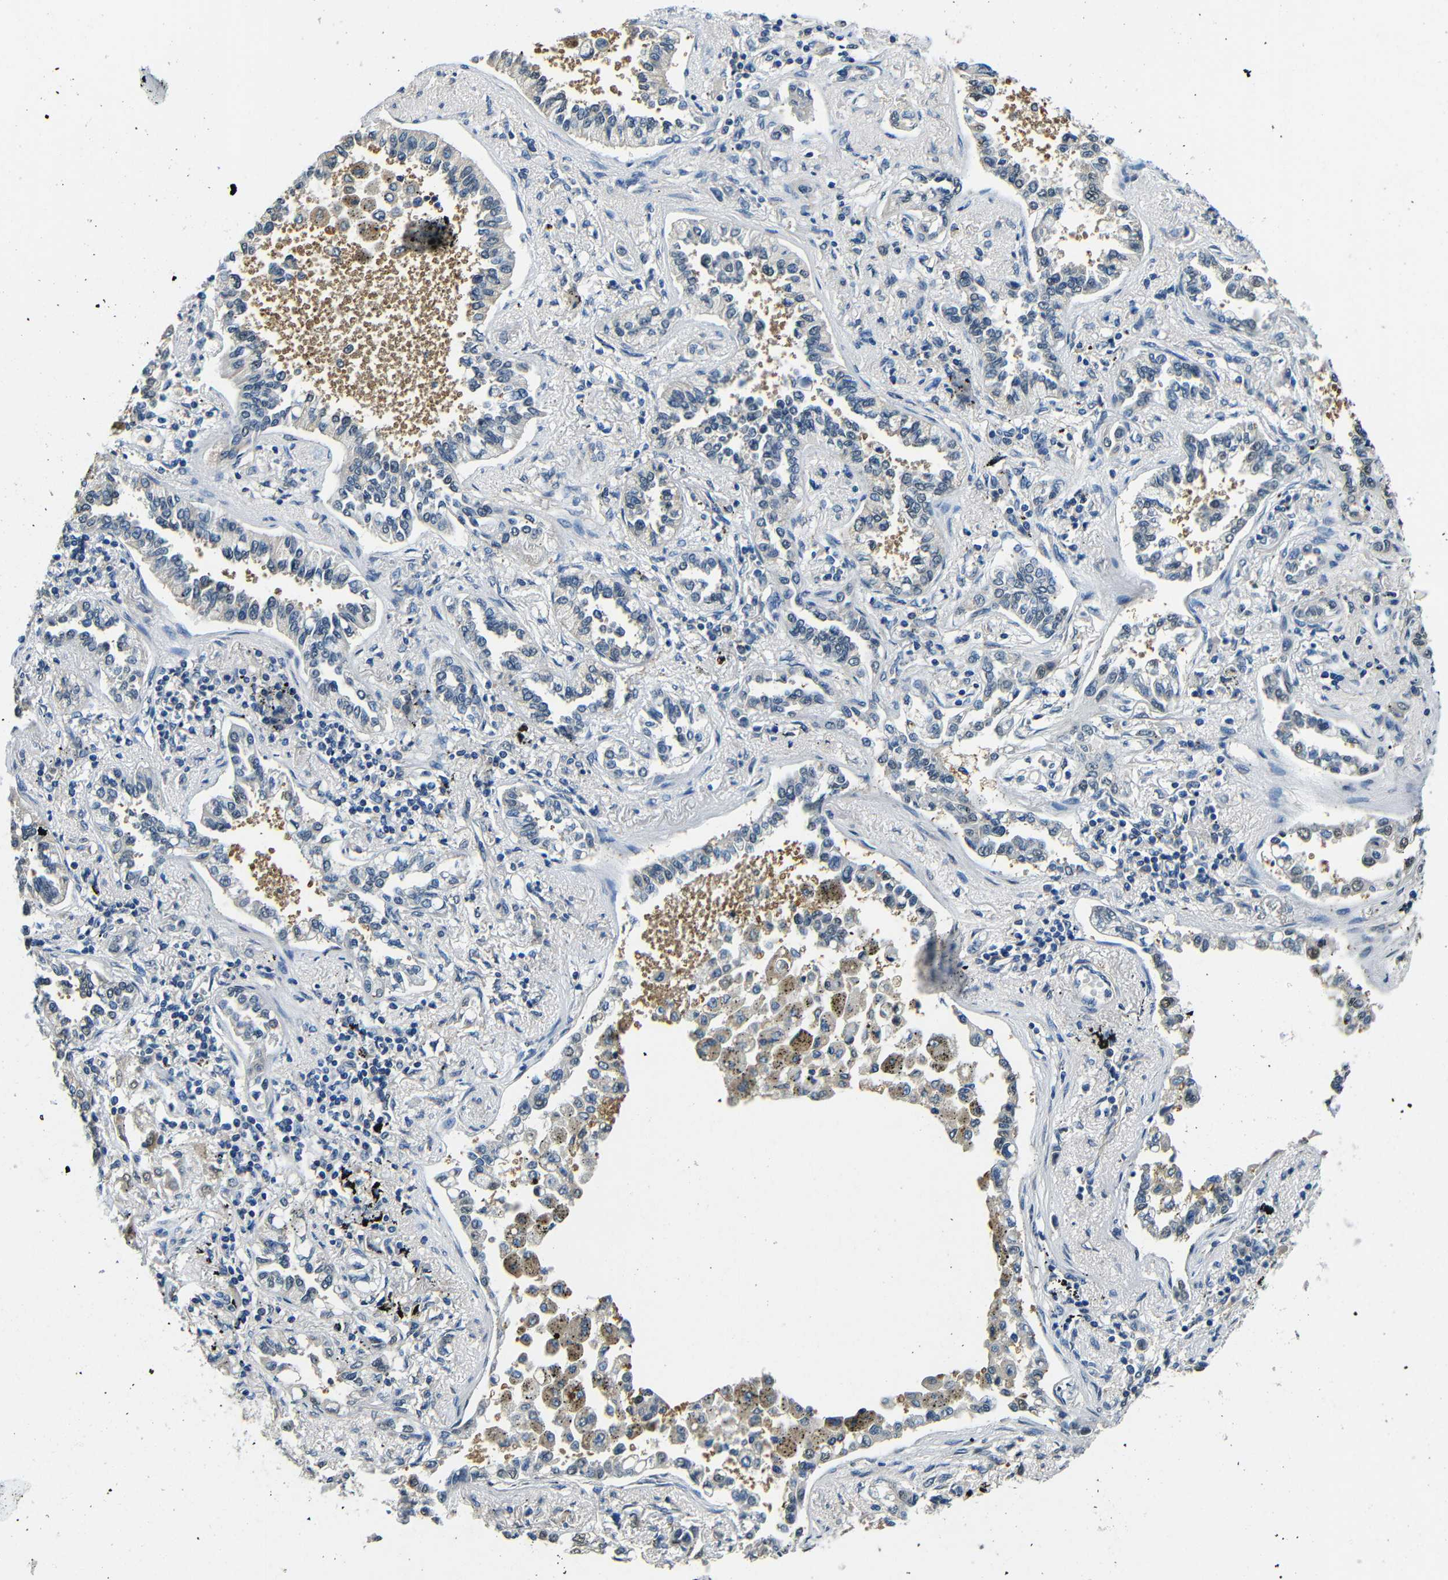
{"staining": {"intensity": "negative", "quantity": "none", "location": "none"}, "tissue": "lung cancer", "cell_type": "Tumor cells", "image_type": "cancer", "snomed": [{"axis": "morphology", "description": "Normal tissue, NOS"}, {"axis": "morphology", "description": "Adenocarcinoma, NOS"}, {"axis": "topography", "description": "Lung"}], "caption": "IHC histopathology image of neoplastic tissue: human adenocarcinoma (lung) stained with DAB (3,3'-diaminobenzidine) displays no significant protein expression in tumor cells.", "gene": "ADAP1", "patient": {"sex": "male", "age": 59}}